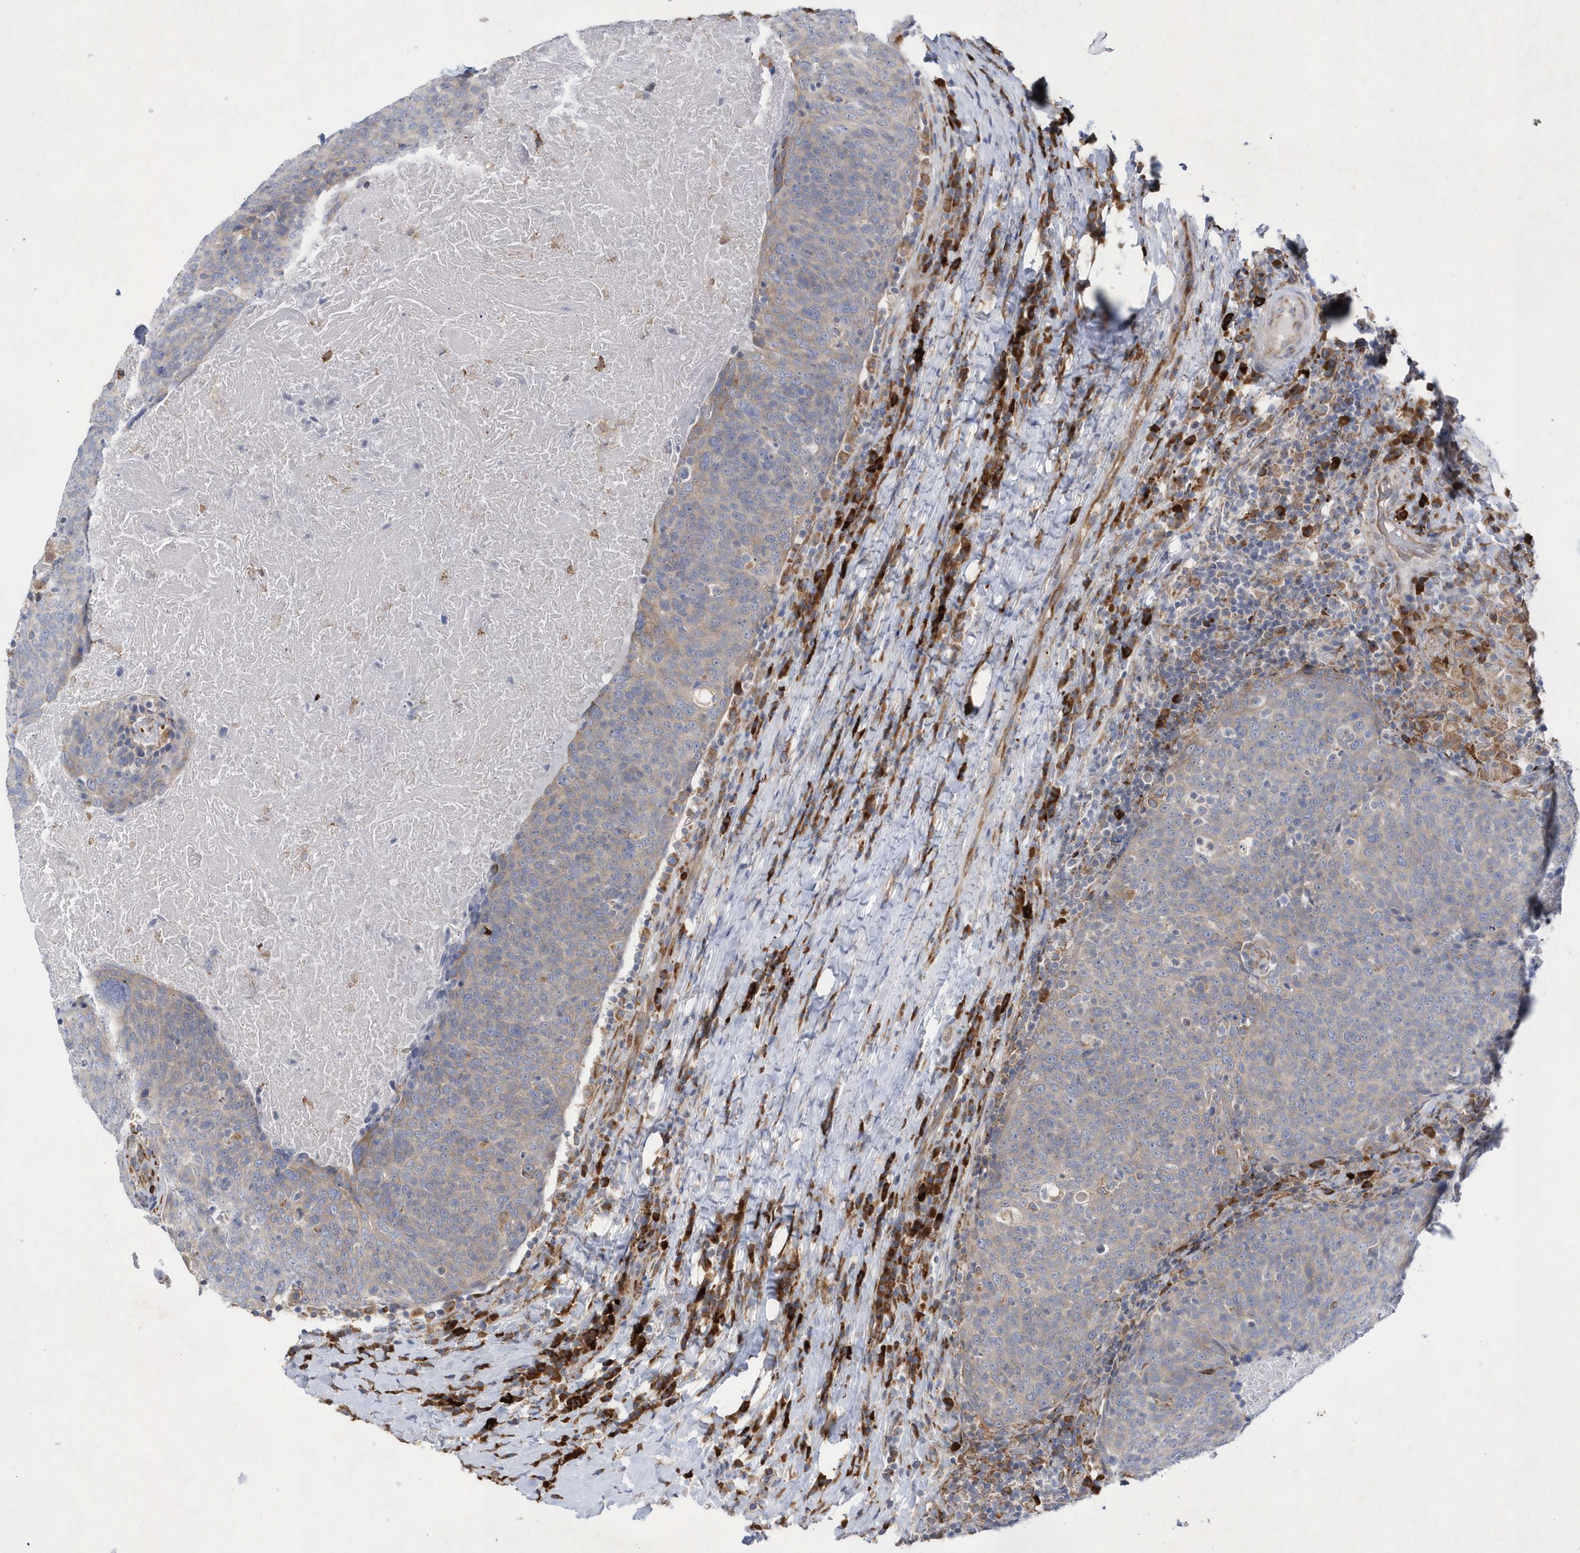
{"staining": {"intensity": "weak", "quantity": "<25%", "location": "cytoplasmic/membranous"}, "tissue": "head and neck cancer", "cell_type": "Tumor cells", "image_type": "cancer", "snomed": [{"axis": "morphology", "description": "Squamous cell carcinoma, NOS"}, {"axis": "morphology", "description": "Squamous cell carcinoma, metastatic, NOS"}, {"axis": "topography", "description": "Lymph node"}, {"axis": "topography", "description": "Head-Neck"}], "caption": "The photomicrograph reveals no significant staining in tumor cells of head and neck cancer (squamous cell carcinoma).", "gene": "MED31", "patient": {"sex": "male", "age": 62}}